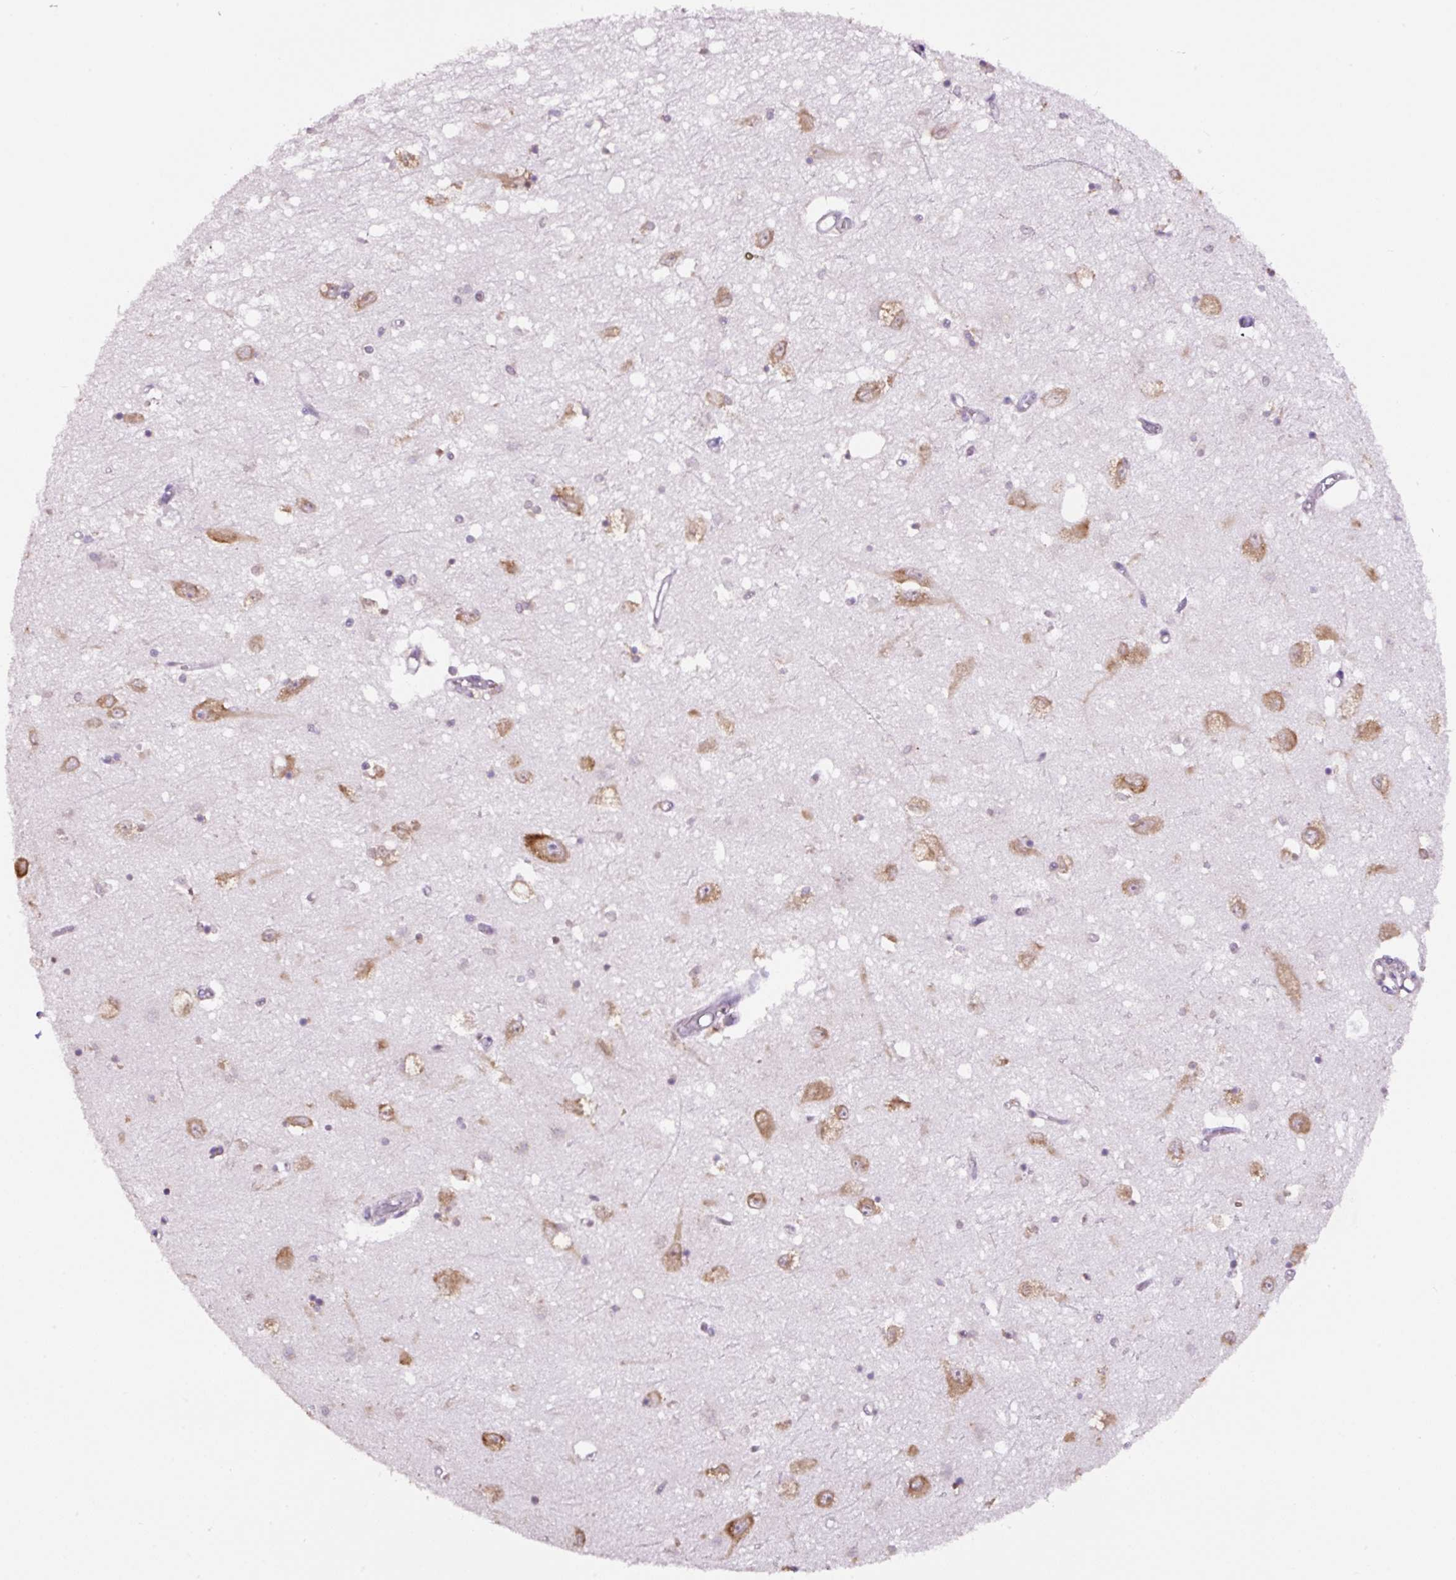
{"staining": {"intensity": "weak", "quantity": "<25%", "location": "cytoplasmic/membranous"}, "tissue": "caudate", "cell_type": "Glial cells", "image_type": "normal", "snomed": [{"axis": "morphology", "description": "Normal tissue, NOS"}, {"axis": "topography", "description": "Lateral ventricle wall"}], "caption": "IHC micrograph of normal human caudate stained for a protein (brown), which demonstrates no positivity in glial cells.", "gene": "RPS23", "patient": {"sex": "male", "age": 70}}